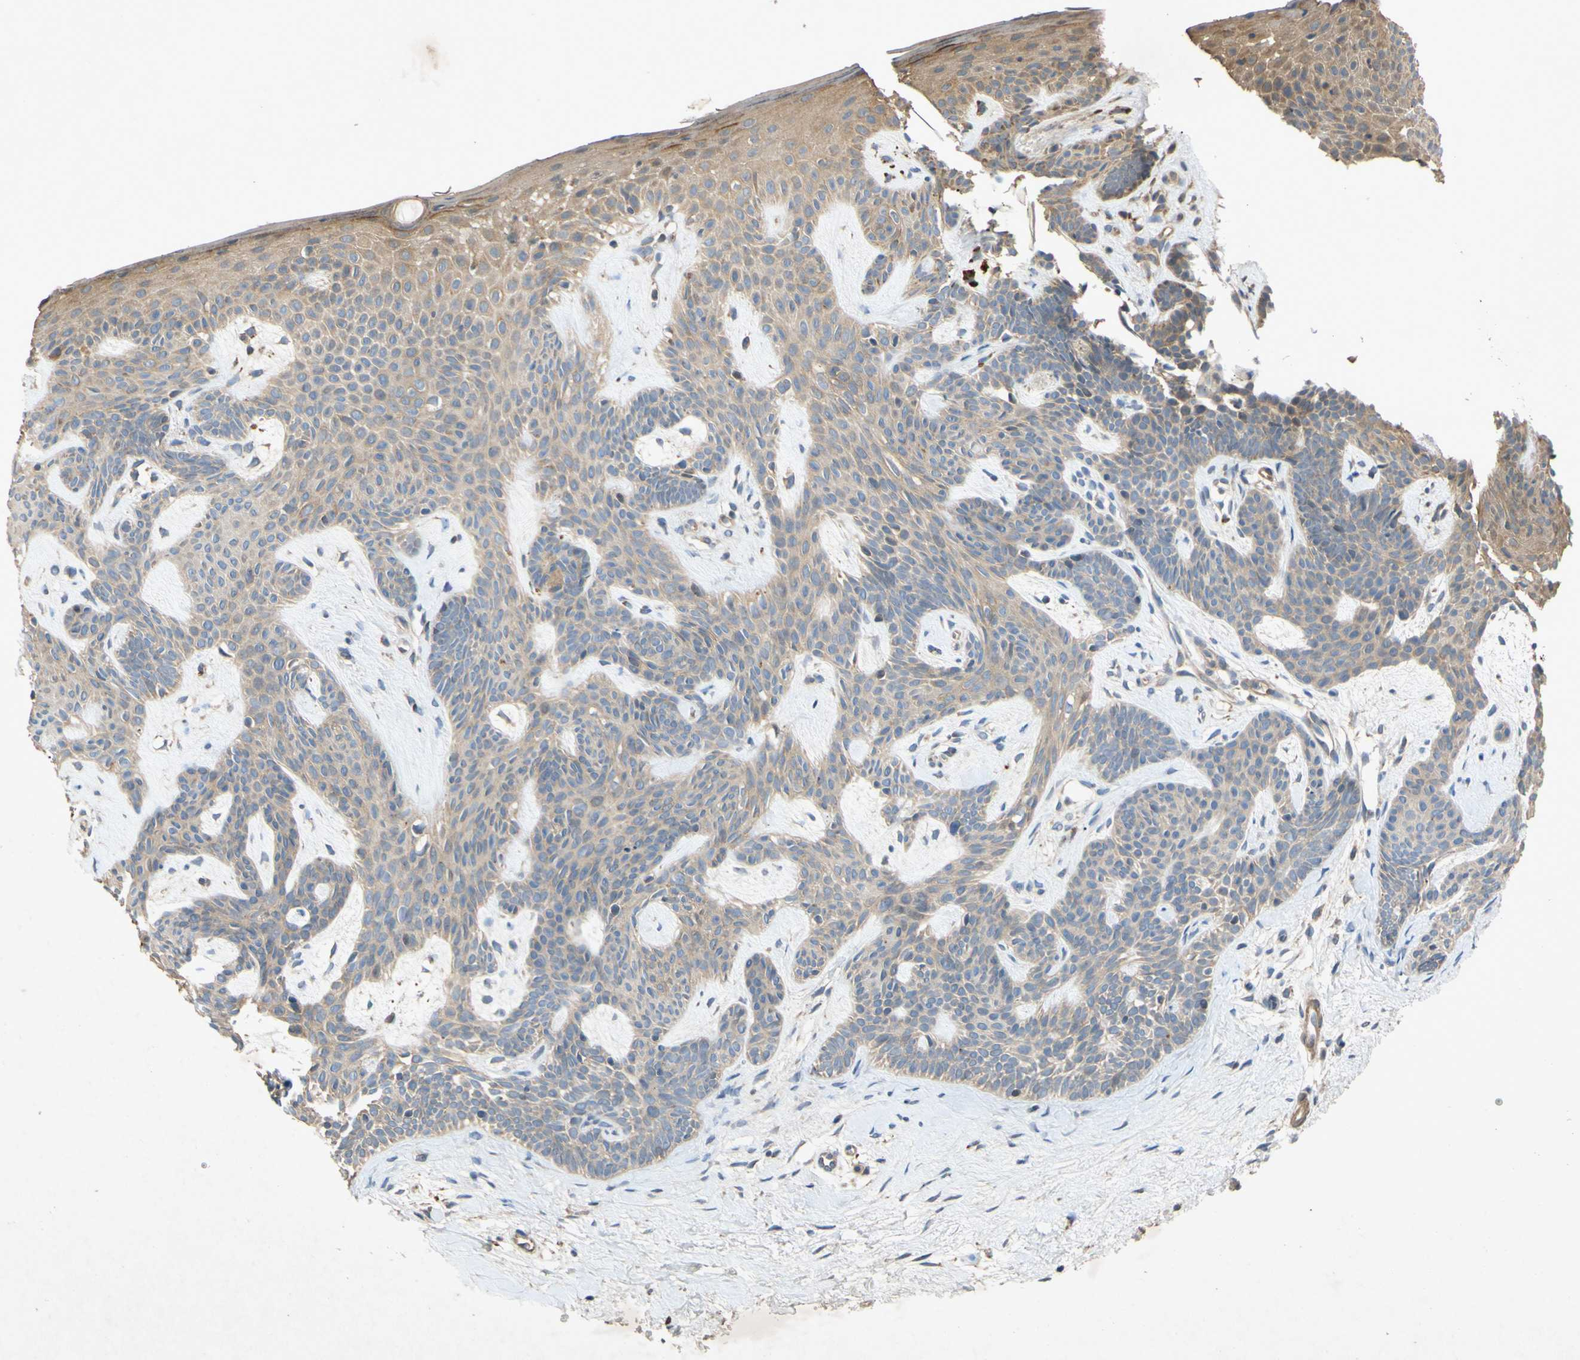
{"staining": {"intensity": "weak", "quantity": ">75%", "location": "cytoplasmic/membranous"}, "tissue": "skin cancer", "cell_type": "Tumor cells", "image_type": "cancer", "snomed": [{"axis": "morphology", "description": "Developmental malformation"}, {"axis": "morphology", "description": "Basal cell carcinoma"}, {"axis": "topography", "description": "Skin"}], "caption": "This image demonstrates skin basal cell carcinoma stained with immunohistochemistry to label a protein in brown. The cytoplasmic/membranous of tumor cells show weak positivity for the protein. Nuclei are counter-stained blue.", "gene": "PARD6A", "patient": {"sex": "female", "age": 62}}